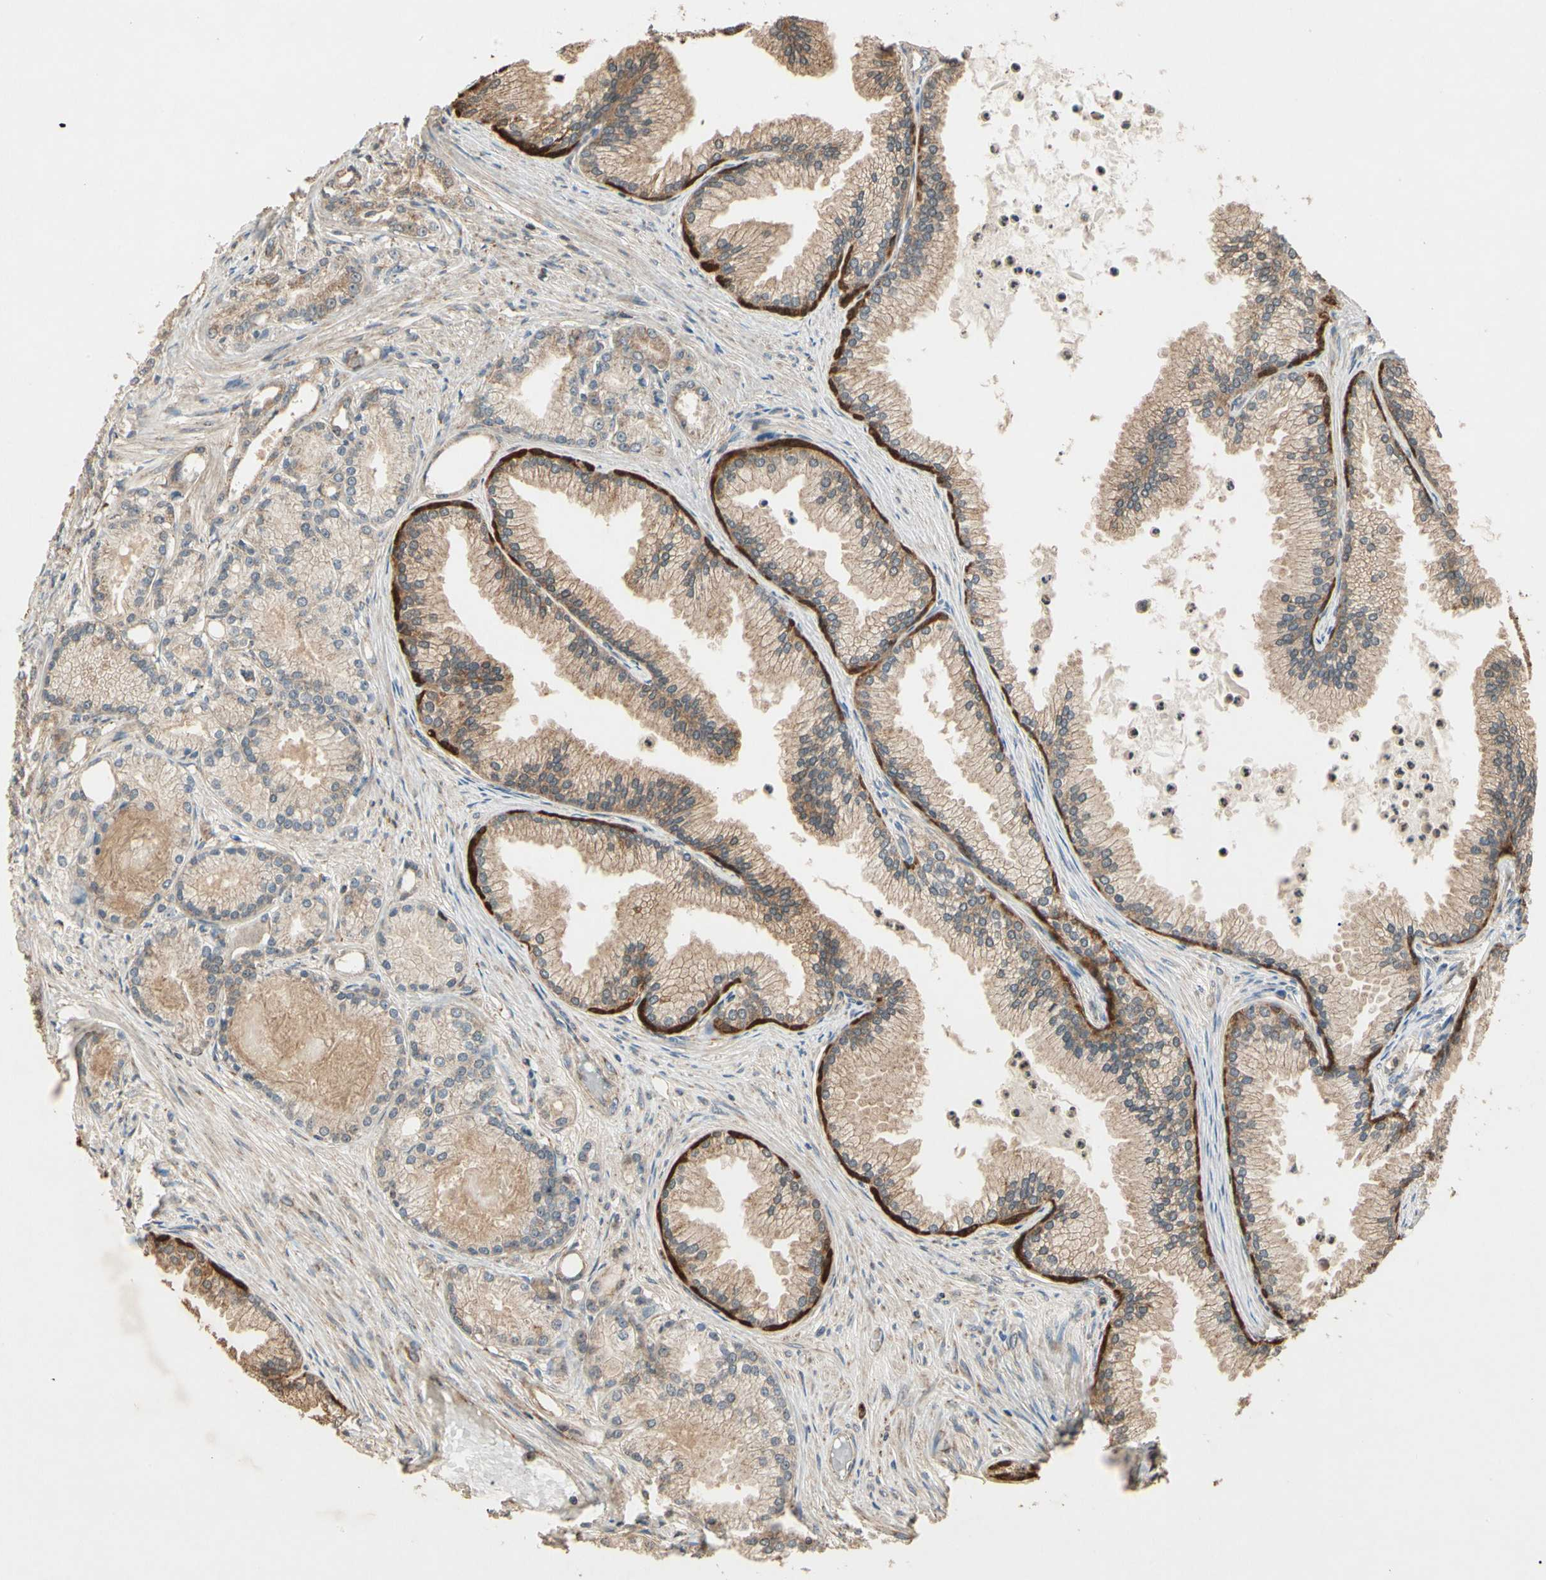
{"staining": {"intensity": "weak", "quantity": ">75%", "location": "cytoplasmic/membranous"}, "tissue": "prostate cancer", "cell_type": "Tumor cells", "image_type": "cancer", "snomed": [{"axis": "morphology", "description": "Adenocarcinoma, Low grade"}, {"axis": "topography", "description": "Prostate"}], "caption": "A micrograph of prostate low-grade adenocarcinoma stained for a protein shows weak cytoplasmic/membranous brown staining in tumor cells. The staining was performed using DAB (3,3'-diaminobenzidine) to visualize the protein expression in brown, while the nuclei were stained in blue with hematoxylin (Magnification: 20x).", "gene": "PRDX5", "patient": {"sex": "male", "age": 72}}